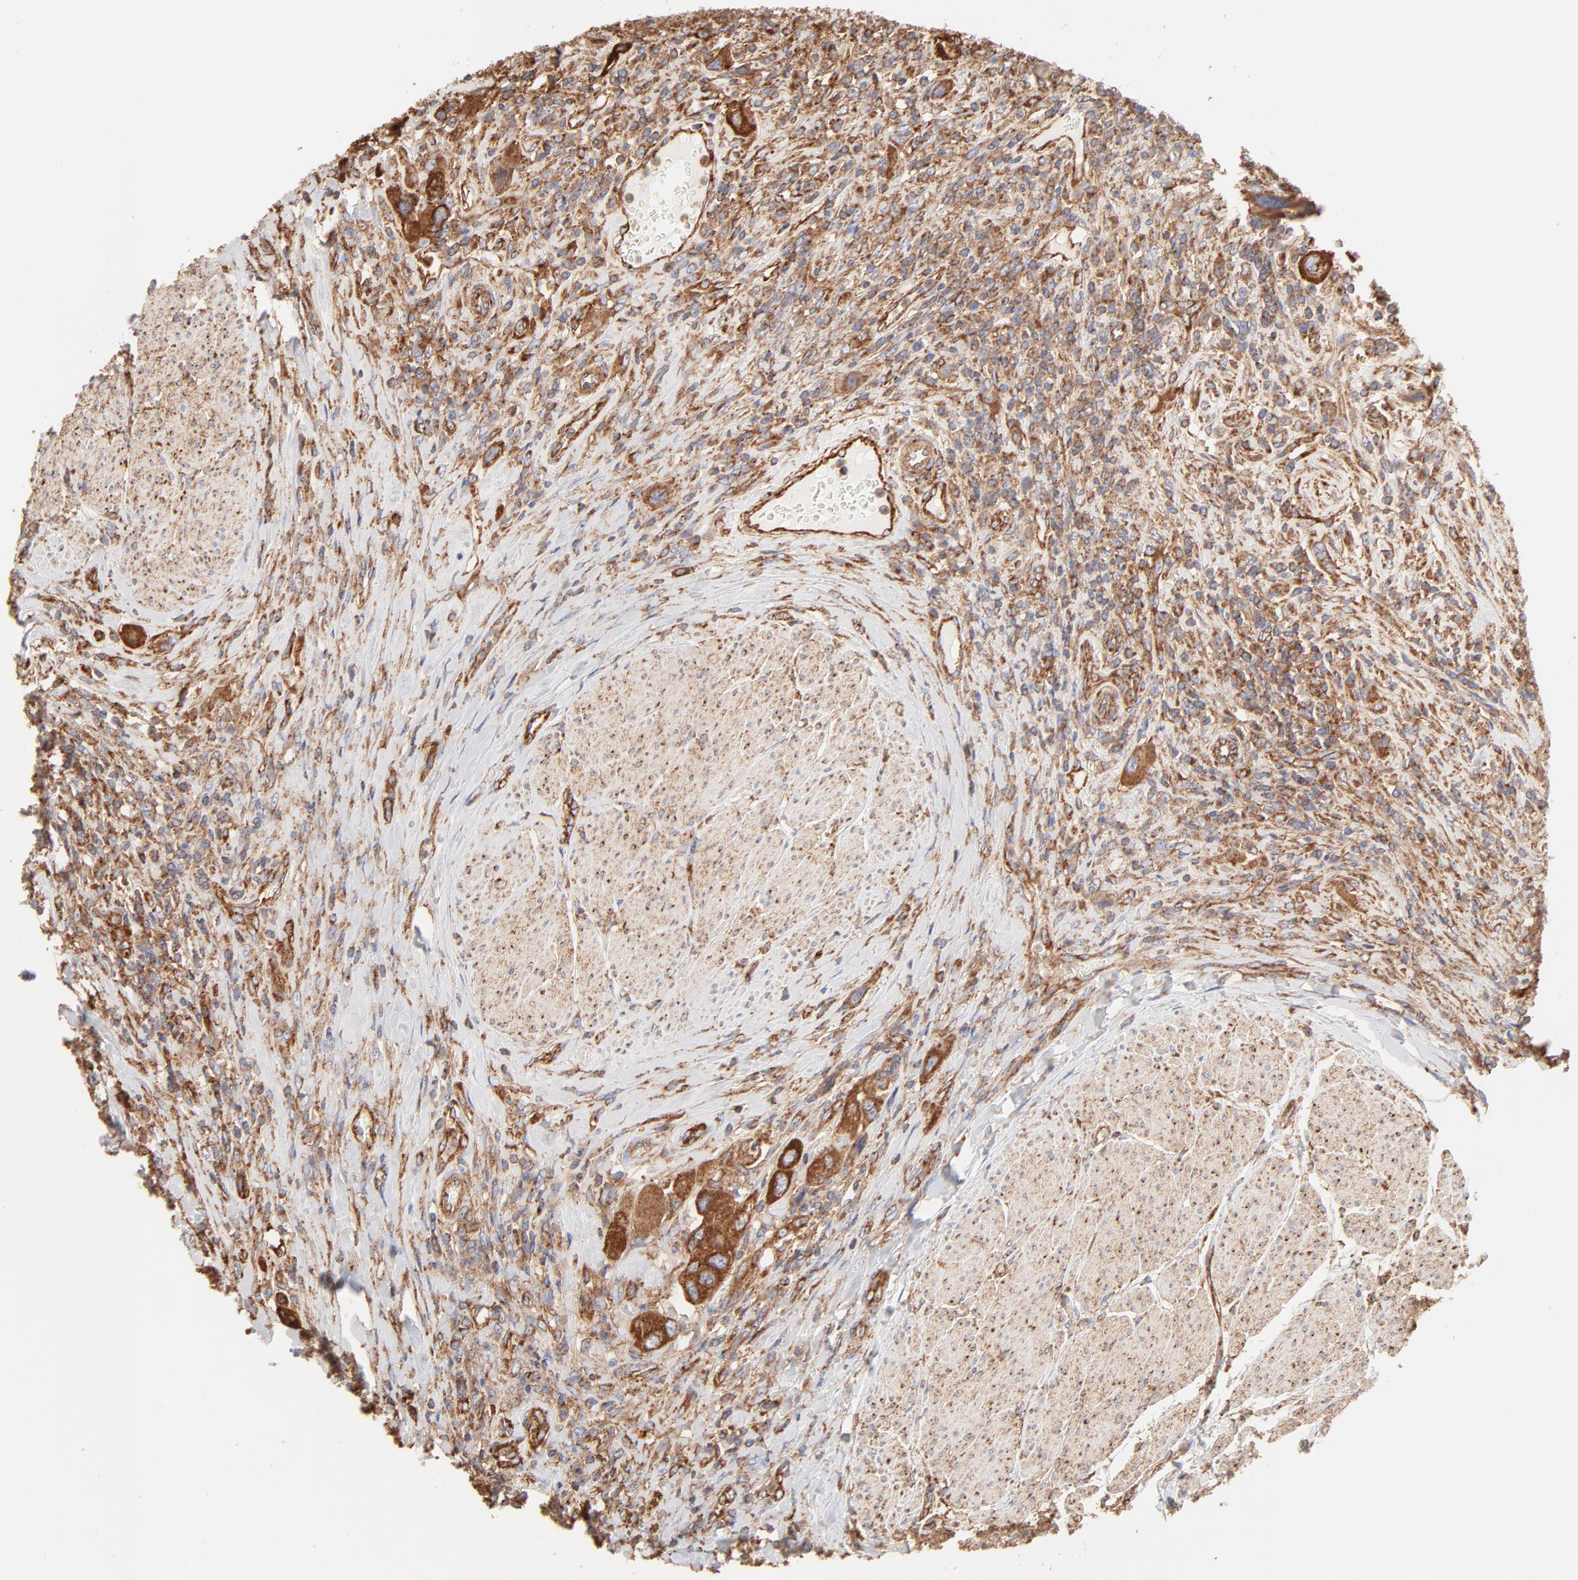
{"staining": {"intensity": "strong", "quantity": ">75%", "location": "cytoplasmic/membranous"}, "tissue": "urothelial cancer", "cell_type": "Tumor cells", "image_type": "cancer", "snomed": [{"axis": "morphology", "description": "Urothelial carcinoma, High grade"}, {"axis": "topography", "description": "Urinary bladder"}], "caption": "Human urothelial cancer stained with a brown dye demonstrates strong cytoplasmic/membranous positive expression in approximately >75% of tumor cells.", "gene": "CLTB", "patient": {"sex": "male", "age": 50}}